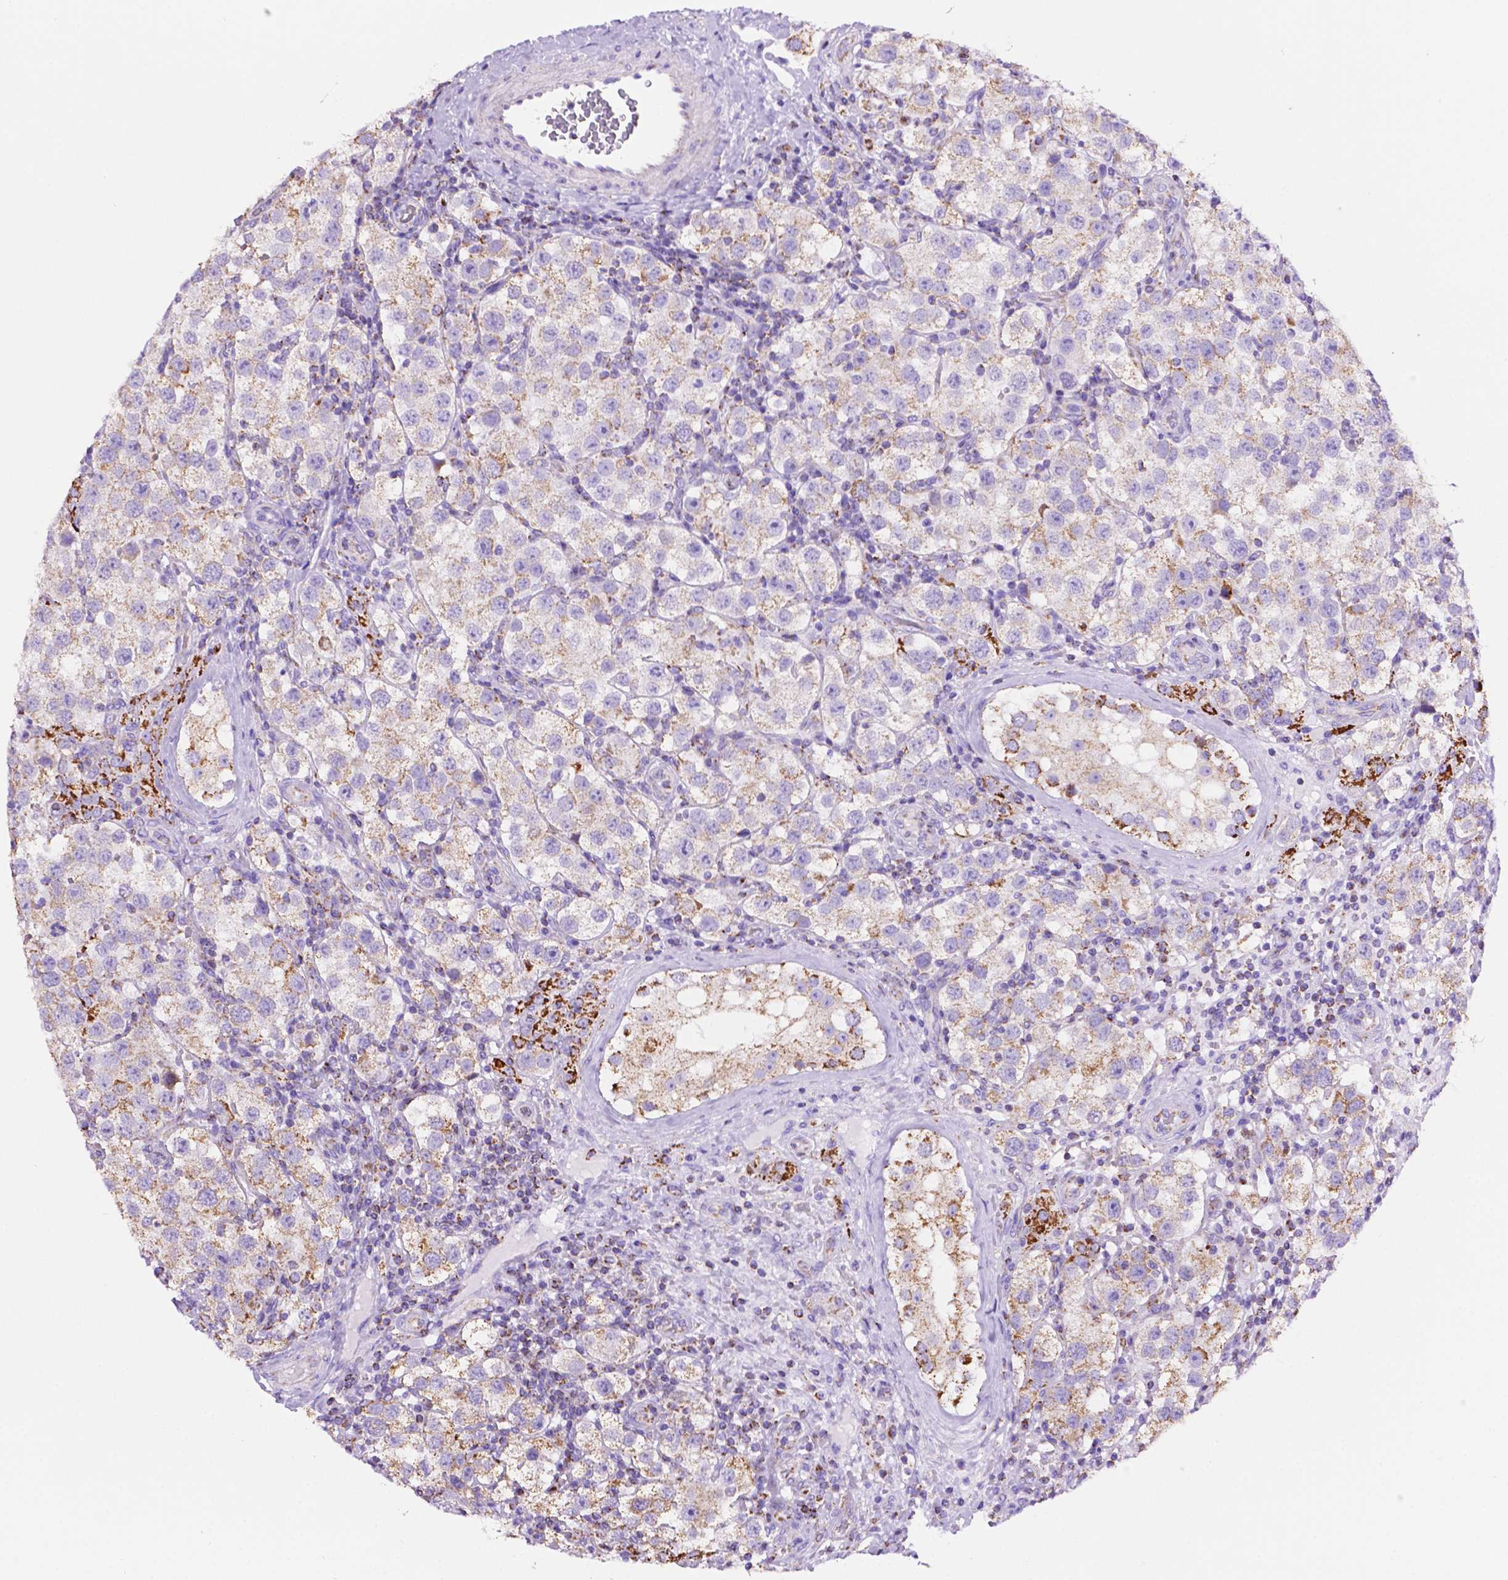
{"staining": {"intensity": "weak", "quantity": "25%-75%", "location": "cytoplasmic/membranous"}, "tissue": "testis cancer", "cell_type": "Tumor cells", "image_type": "cancer", "snomed": [{"axis": "morphology", "description": "Seminoma, NOS"}, {"axis": "topography", "description": "Testis"}], "caption": "Protein expression analysis of testis cancer demonstrates weak cytoplasmic/membranous expression in about 25%-75% of tumor cells. Using DAB (3,3'-diaminobenzidine) (brown) and hematoxylin (blue) stains, captured at high magnification using brightfield microscopy.", "gene": "GDPD5", "patient": {"sex": "male", "age": 37}}